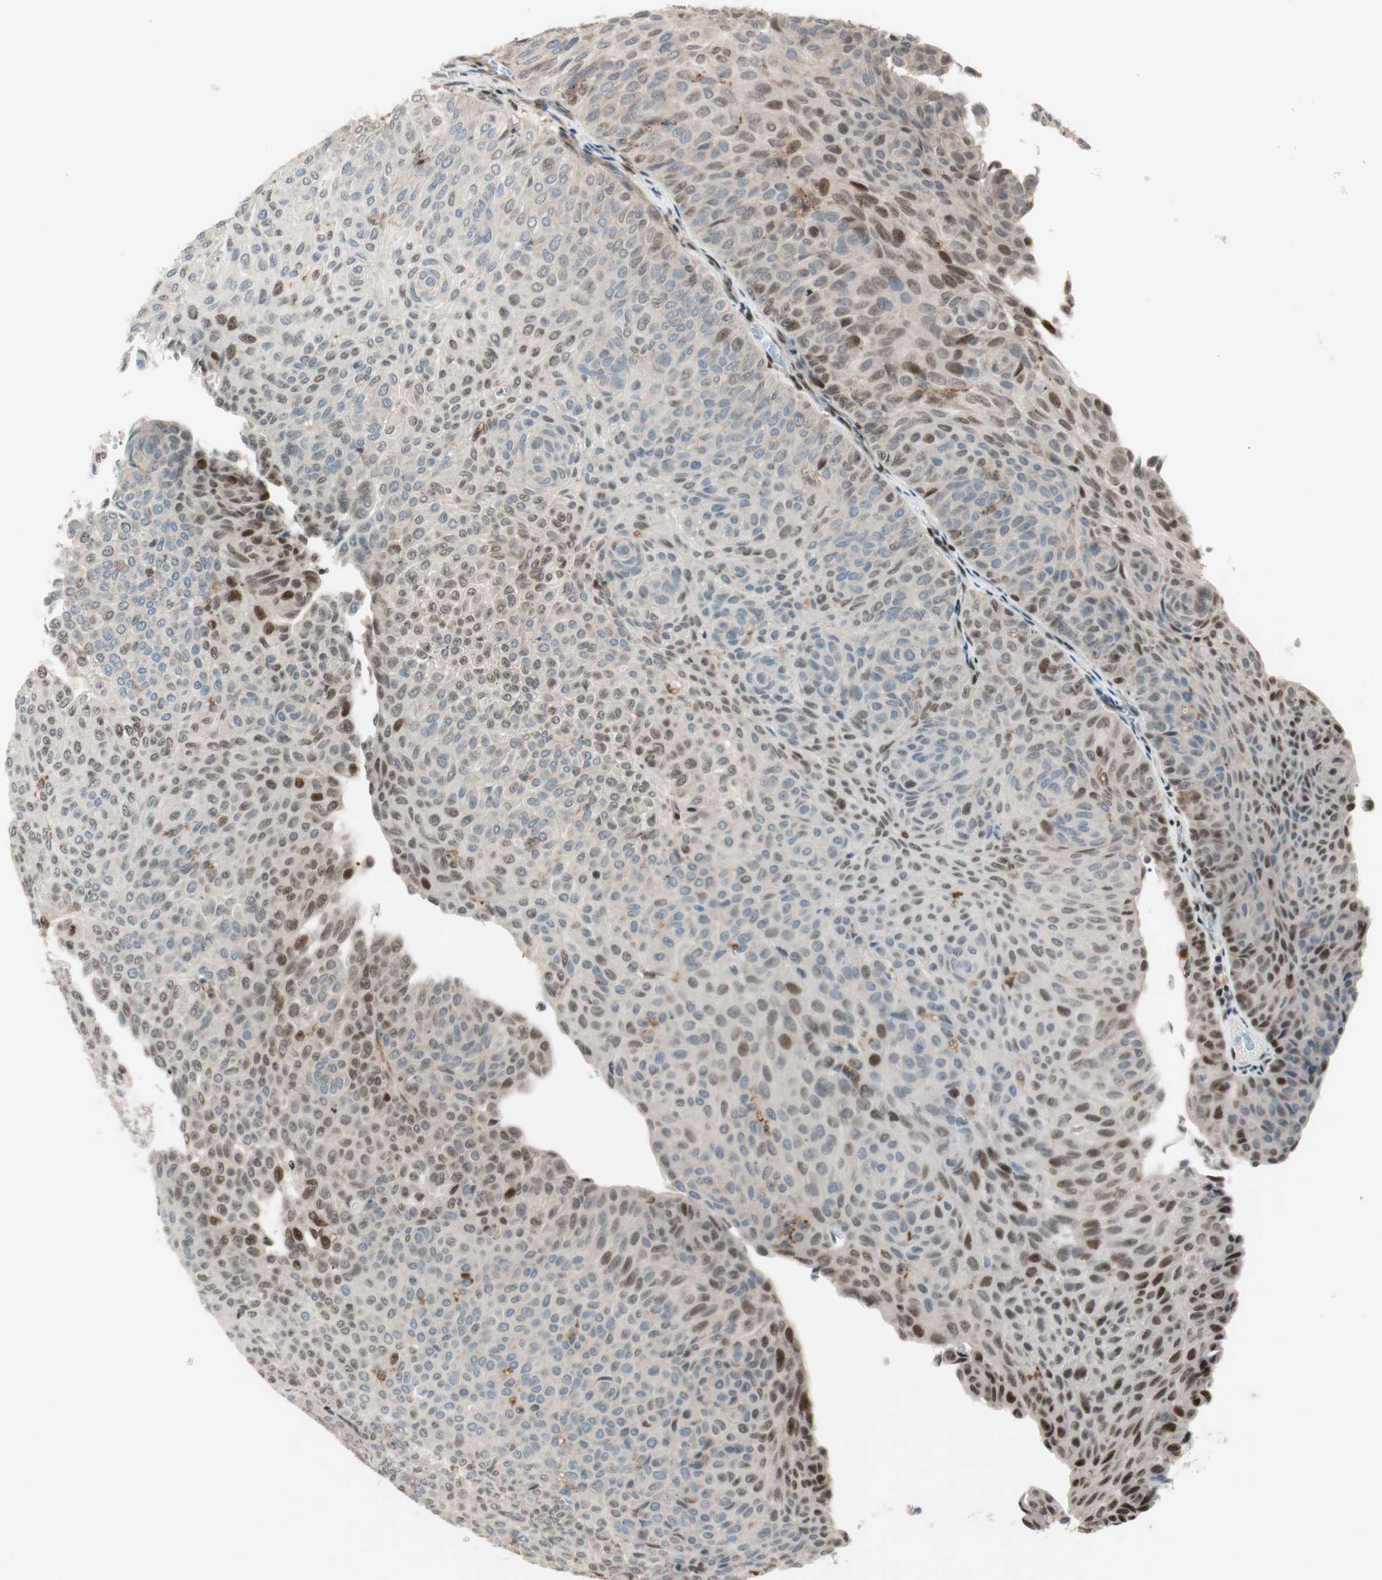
{"staining": {"intensity": "moderate", "quantity": "25%-75%", "location": "cytoplasmic/membranous,nuclear"}, "tissue": "urothelial cancer", "cell_type": "Tumor cells", "image_type": "cancer", "snomed": [{"axis": "morphology", "description": "Urothelial carcinoma, Low grade"}, {"axis": "topography", "description": "Urinary bladder"}], "caption": "Protein analysis of urothelial cancer tissue exhibits moderate cytoplasmic/membranous and nuclear expression in approximately 25%-75% of tumor cells.", "gene": "BIN1", "patient": {"sex": "male", "age": 78}}